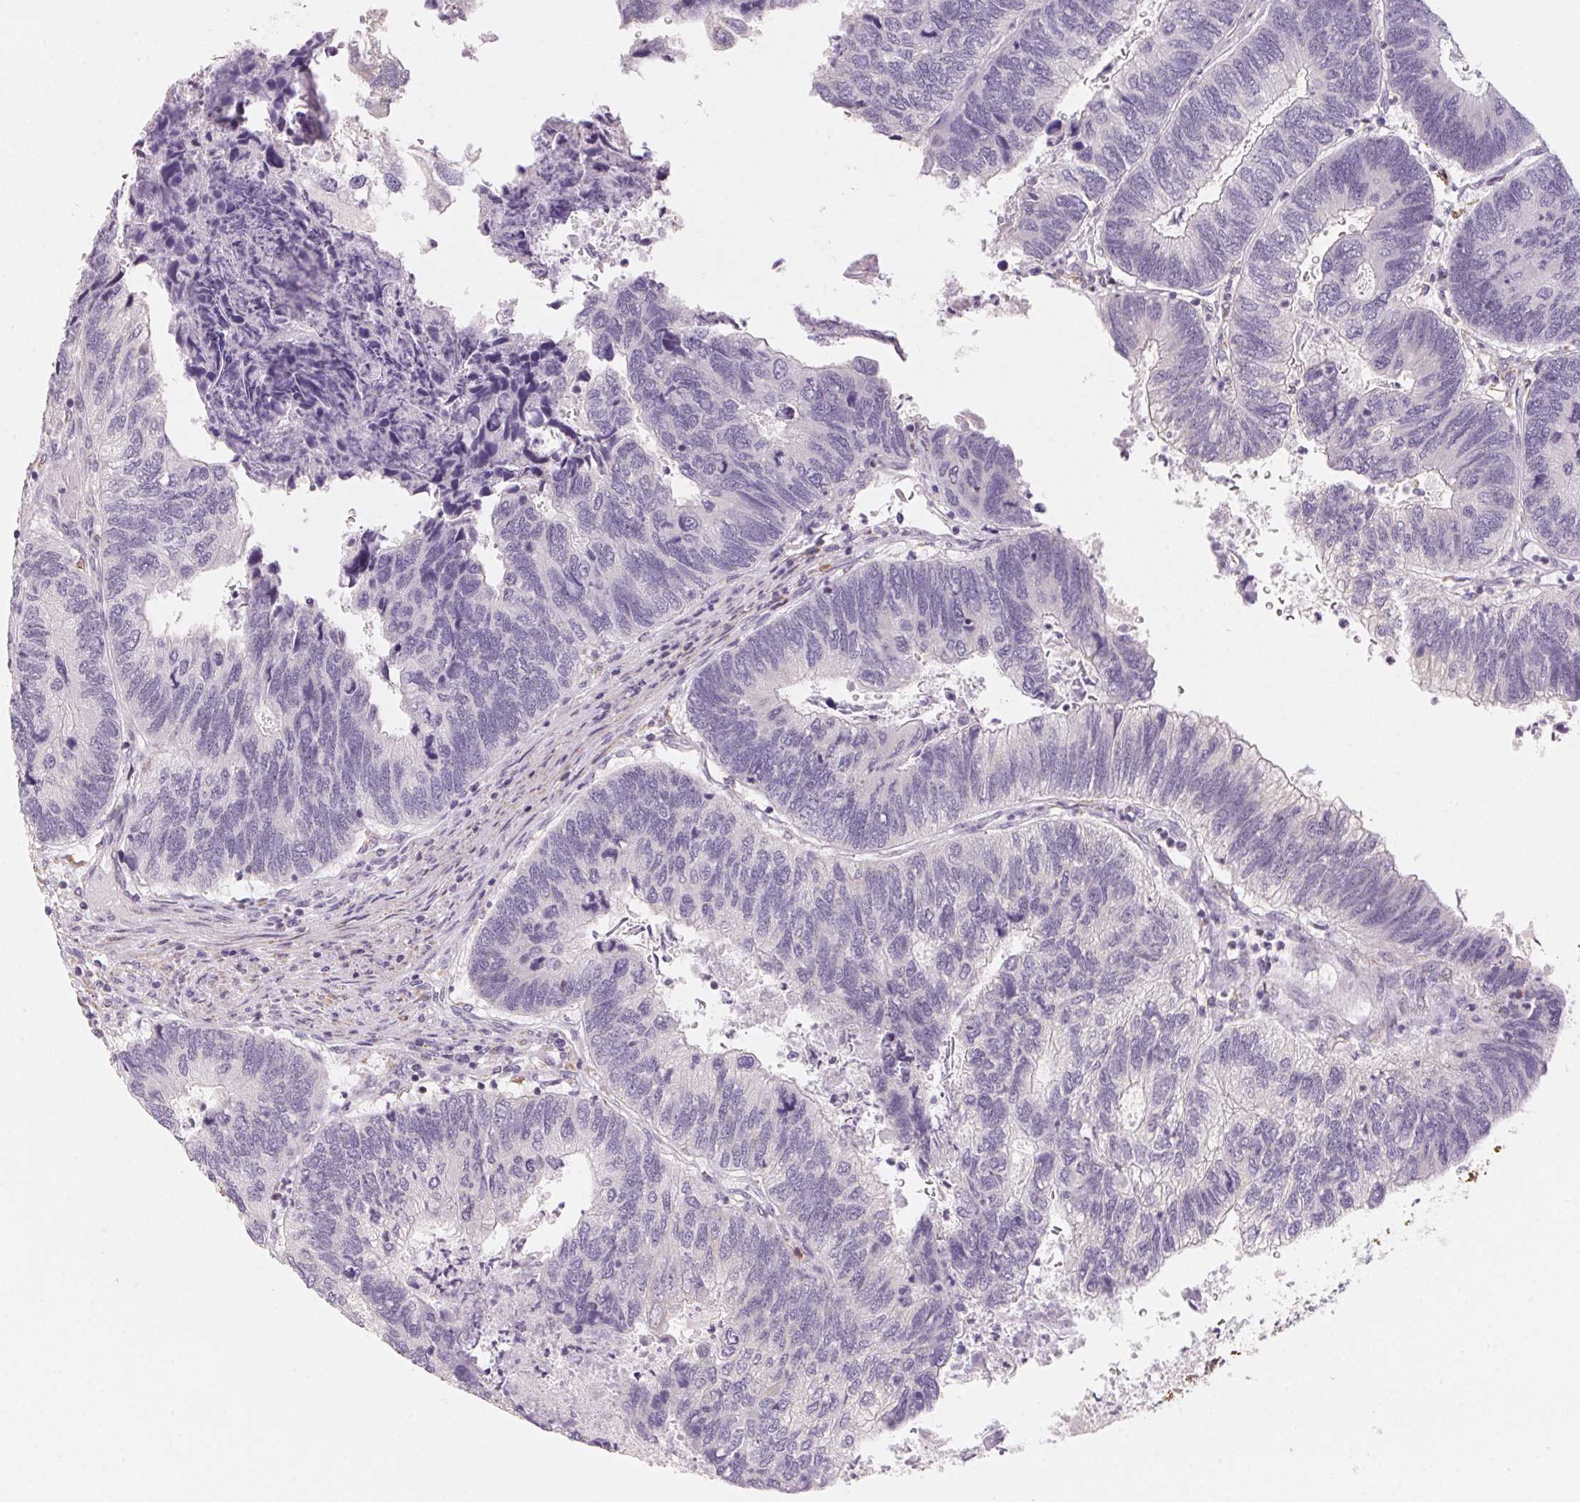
{"staining": {"intensity": "negative", "quantity": "none", "location": "none"}, "tissue": "colorectal cancer", "cell_type": "Tumor cells", "image_type": "cancer", "snomed": [{"axis": "morphology", "description": "Adenocarcinoma, NOS"}, {"axis": "topography", "description": "Colon"}], "caption": "Tumor cells are negative for brown protein staining in colorectal cancer.", "gene": "PRPH", "patient": {"sex": "female", "age": 67}}